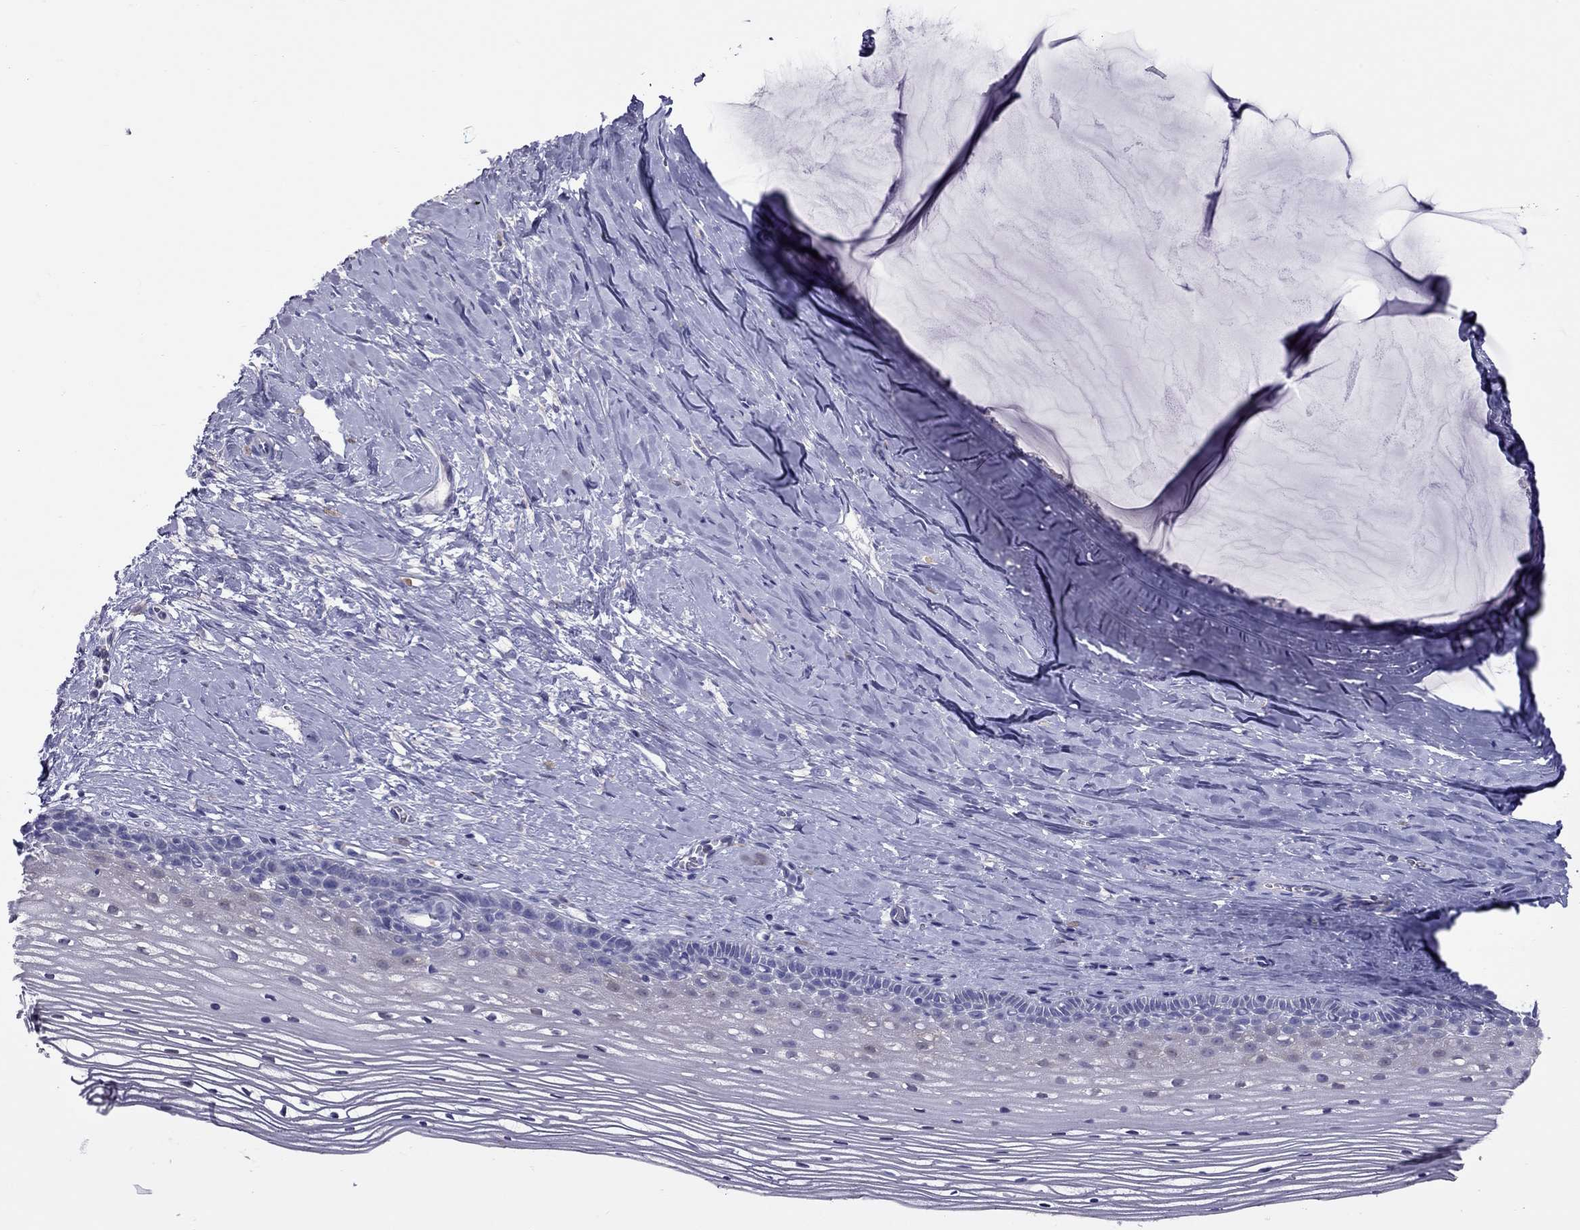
{"staining": {"intensity": "weak", "quantity": "<25%", "location": "cytoplasmic/membranous"}, "tissue": "cervix", "cell_type": "Squamous epithelial cells", "image_type": "normal", "snomed": [{"axis": "morphology", "description": "Normal tissue, NOS"}, {"axis": "topography", "description": "Cervix"}], "caption": "Immunohistochemical staining of normal human cervix reveals no significant positivity in squamous epithelial cells.", "gene": "ALOX15B", "patient": {"sex": "female", "age": 40}}